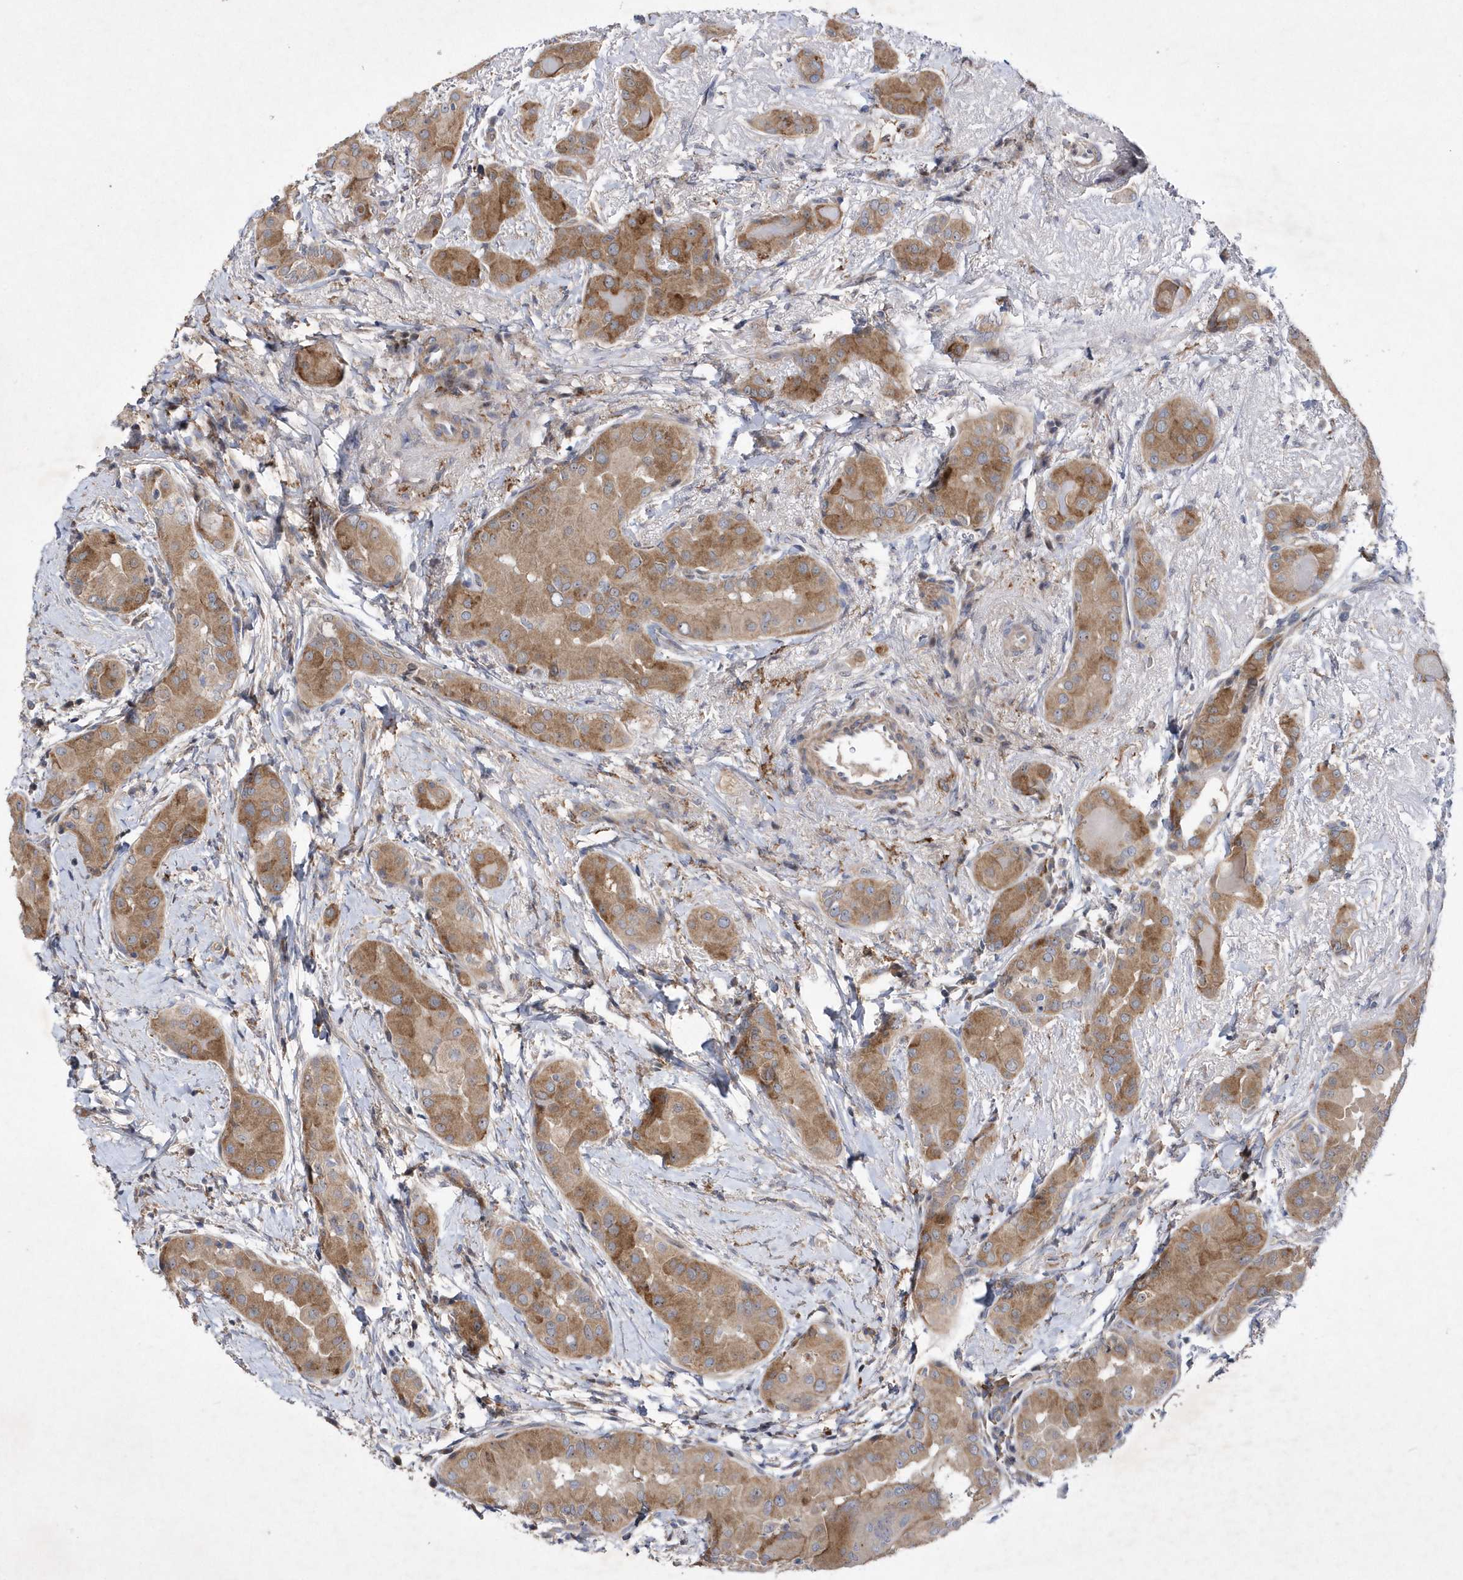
{"staining": {"intensity": "moderate", "quantity": ">75%", "location": "cytoplasmic/membranous"}, "tissue": "thyroid cancer", "cell_type": "Tumor cells", "image_type": "cancer", "snomed": [{"axis": "morphology", "description": "Papillary adenocarcinoma, NOS"}, {"axis": "topography", "description": "Thyroid gland"}], "caption": "Papillary adenocarcinoma (thyroid) stained with DAB IHC displays medium levels of moderate cytoplasmic/membranous expression in about >75% of tumor cells.", "gene": "LONRF2", "patient": {"sex": "male", "age": 33}}